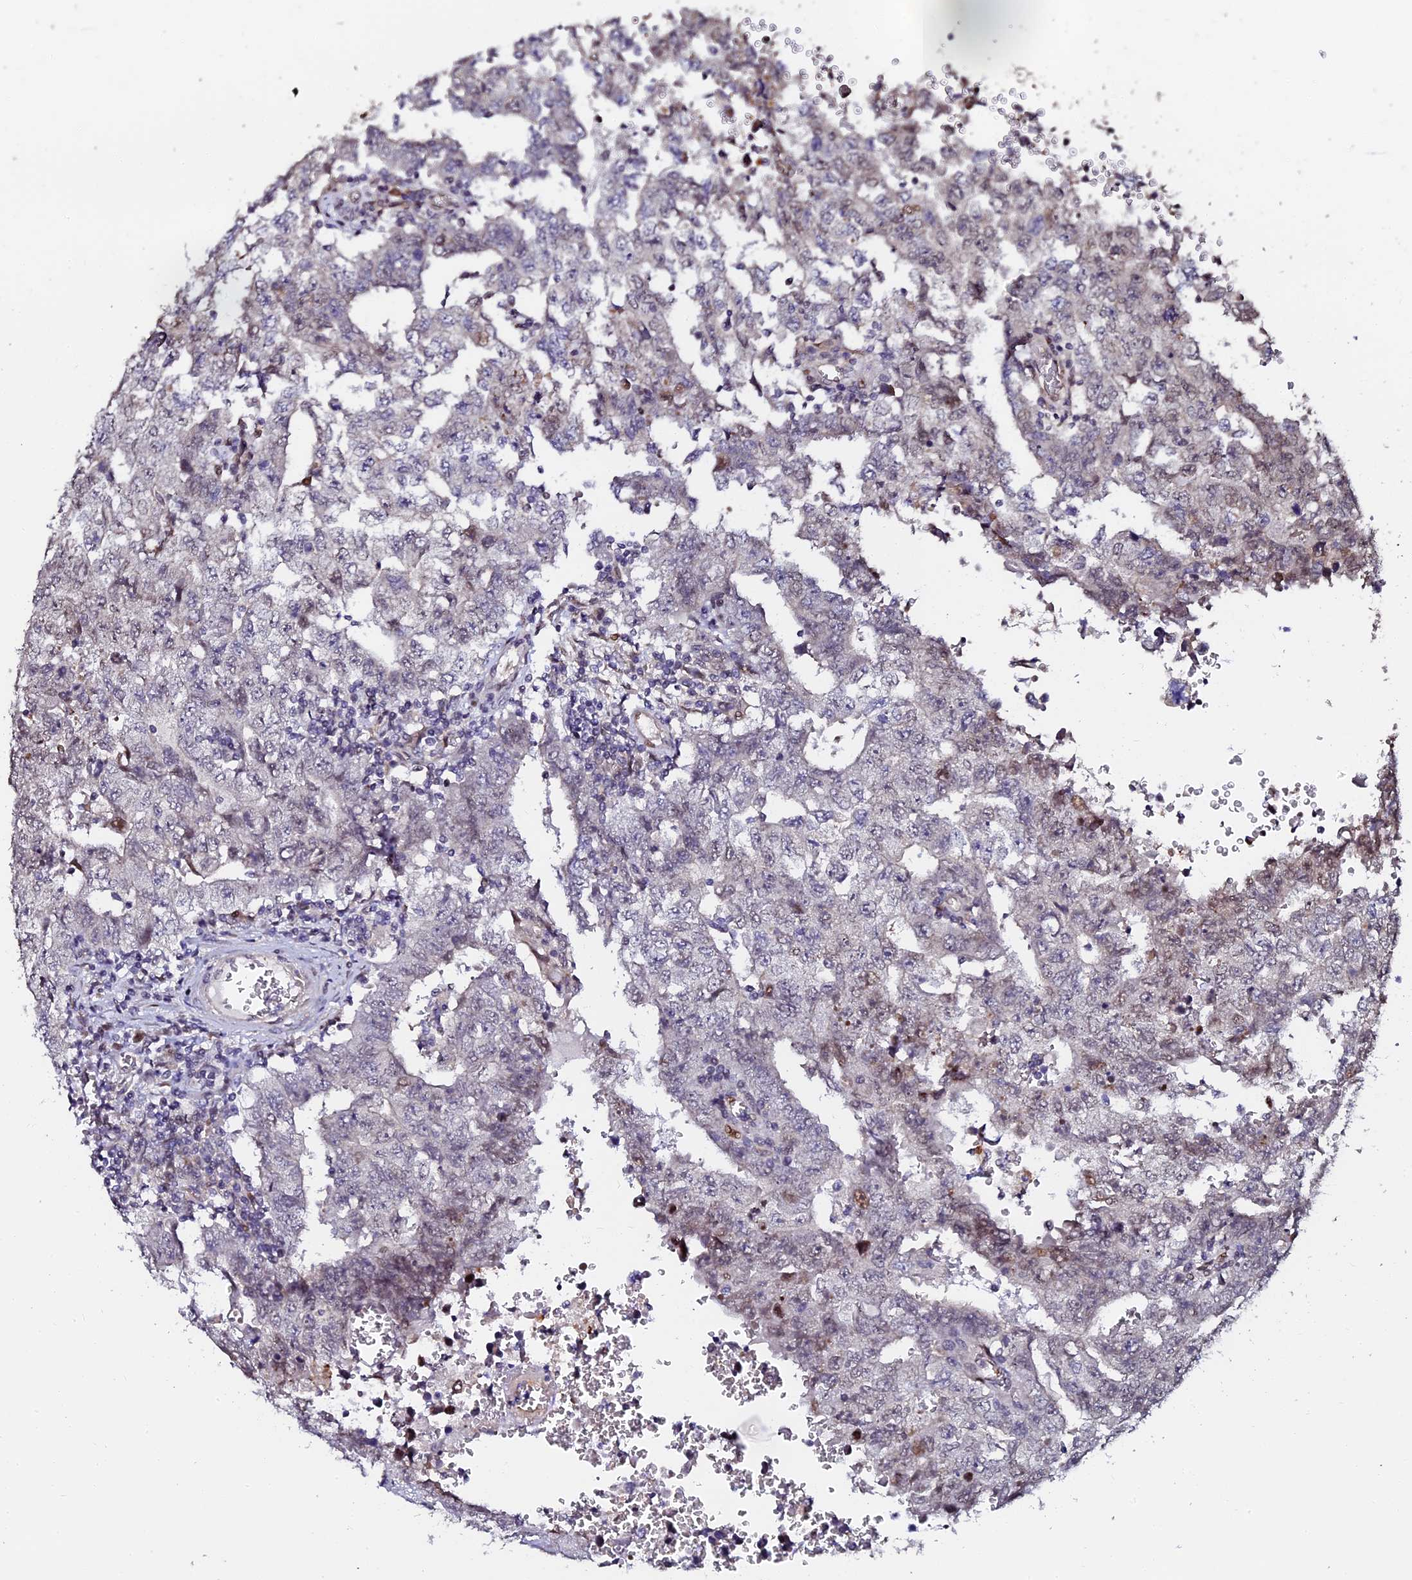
{"staining": {"intensity": "negative", "quantity": "none", "location": "none"}, "tissue": "testis cancer", "cell_type": "Tumor cells", "image_type": "cancer", "snomed": [{"axis": "morphology", "description": "Carcinoma, Embryonal, NOS"}, {"axis": "topography", "description": "Testis"}], "caption": "An immunohistochemistry image of testis cancer is shown. There is no staining in tumor cells of testis cancer.", "gene": "GPN3", "patient": {"sex": "male", "age": 26}}